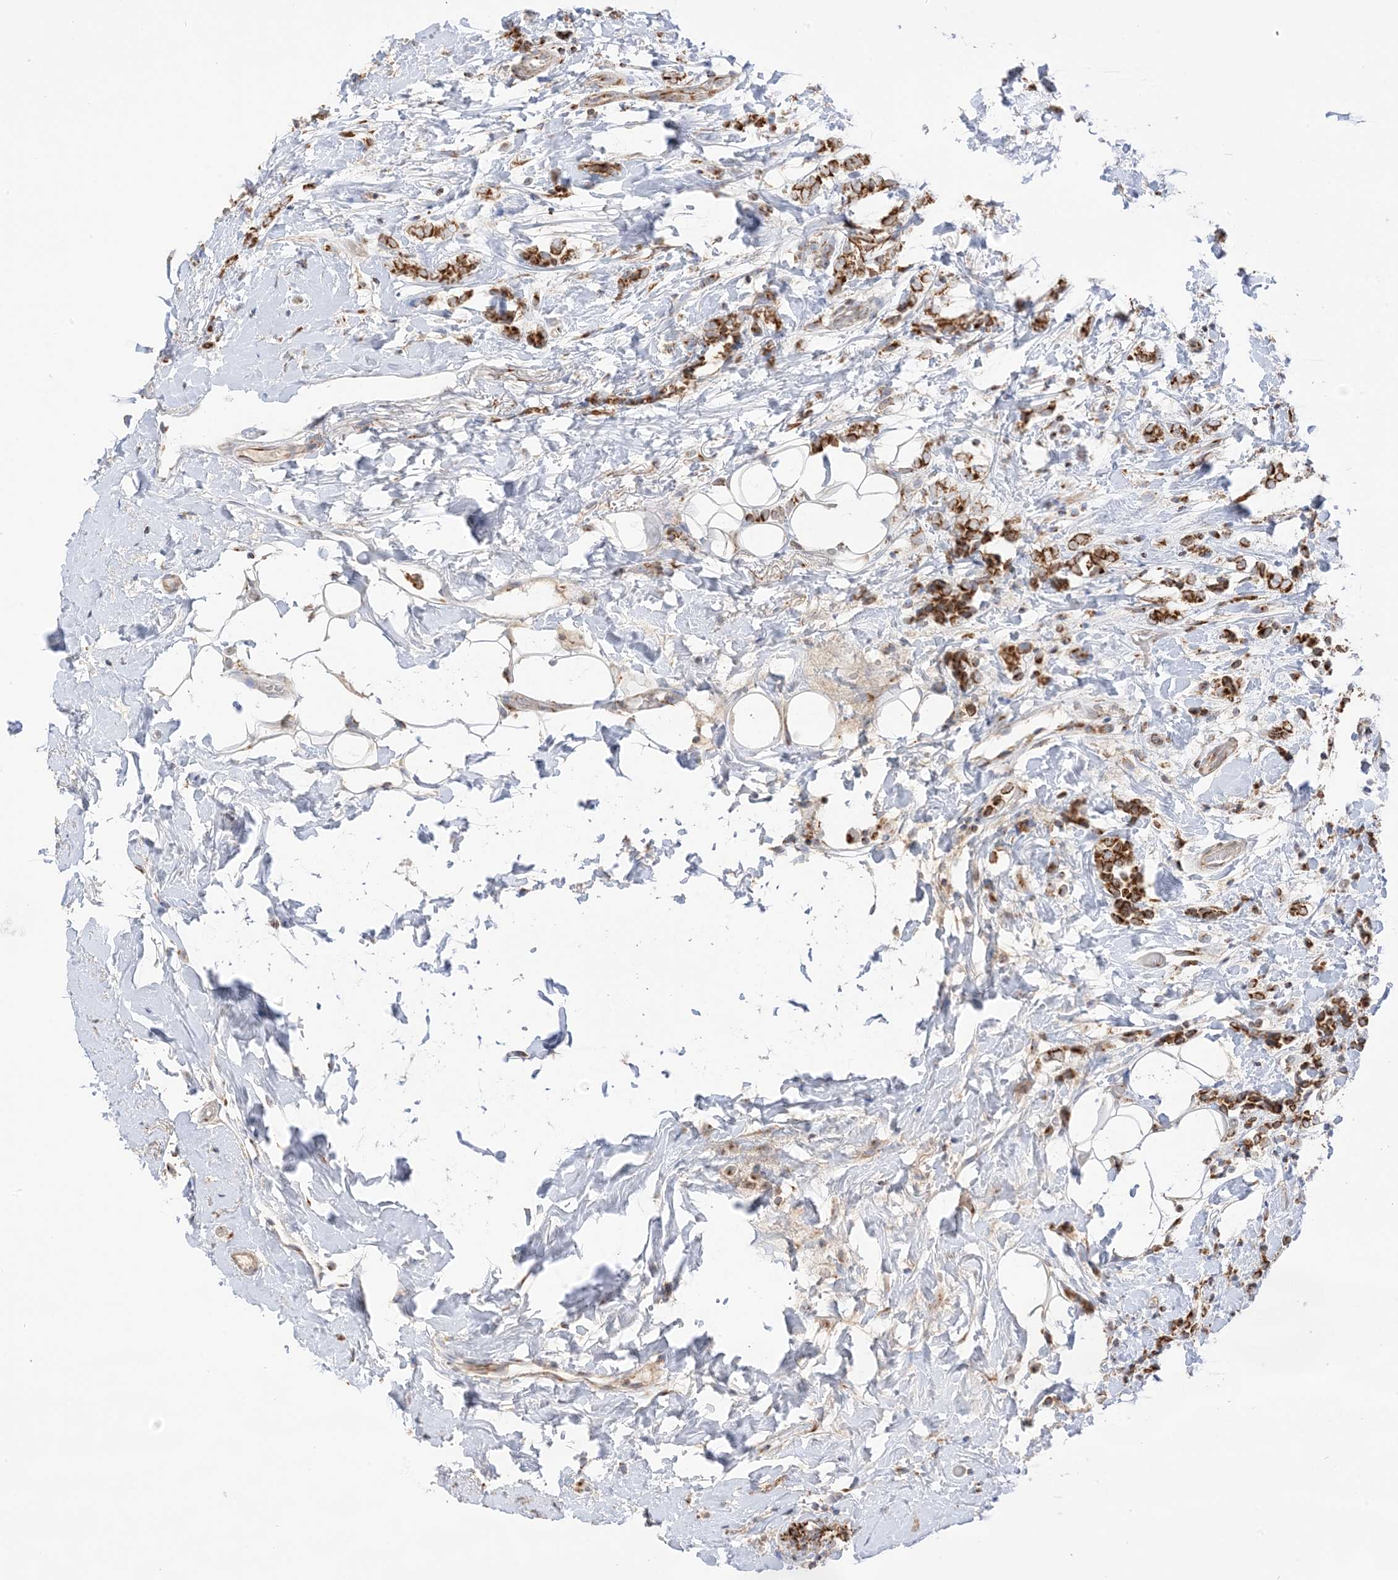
{"staining": {"intensity": "strong", "quantity": ">75%", "location": "cytoplasmic/membranous"}, "tissue": "breast cancer", "cell_type": "Tumor cells", "image_type": "cancer", "snomed": [{"axis": "morphology", "description": "Normal tissue, NOS"}, {"axis": "morphology", "description": "Lobular carcinoma"}, {"axis": "topography", "description": "Breast"}], "caption": "Breast cancer (lobular carcinoma) stained for a protein reveals strong cytoplasmic/membranous positivity in tumor cells. (Brightfield microscopy of DAB IHC at high magnification).", "gene": "SLC25A12", "patient": {"sex": "female", "age": 47}}